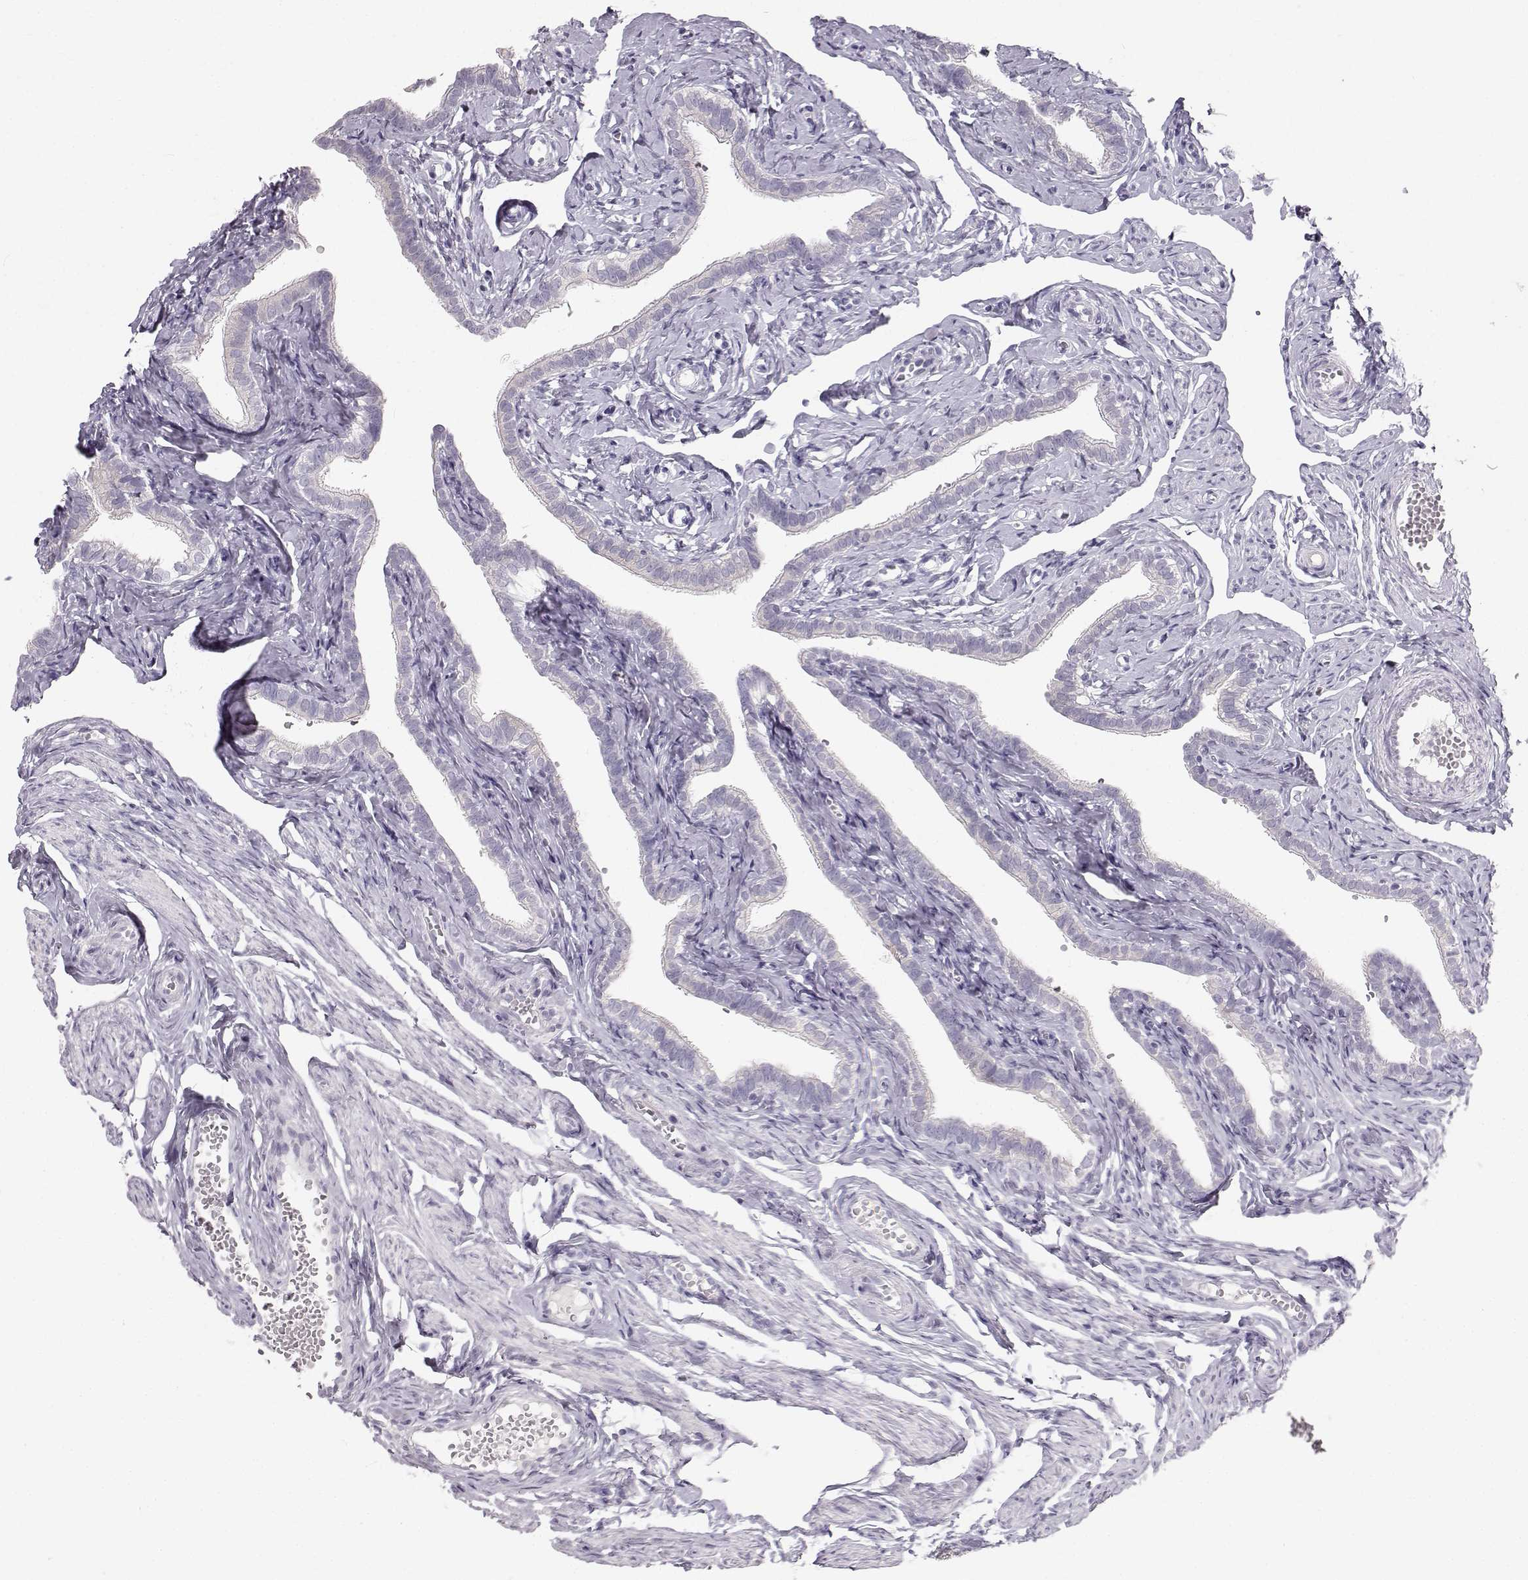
{"staining": {"intensity": "negative", "quantity": "none", "location": "none"}, "tissue": "fallopian tube", "cell_type": "Glandular cells", "image_type": "normal", "snomed": [{"axis": "morphology", "description": "Normal tissue, NOS"}, {"axis": "topography", "description": "Fallopian tube"}], "caption": "Micrograph shows no significant protein positivity in glandular cells of normal fallopian tube. (Brightfield microscopy of DAB (3,3'-diaminobenzidine) immunohistochemistry at high magnification).", "gene": "OIP5", "patient": {"sex": "female", "age": 41}}